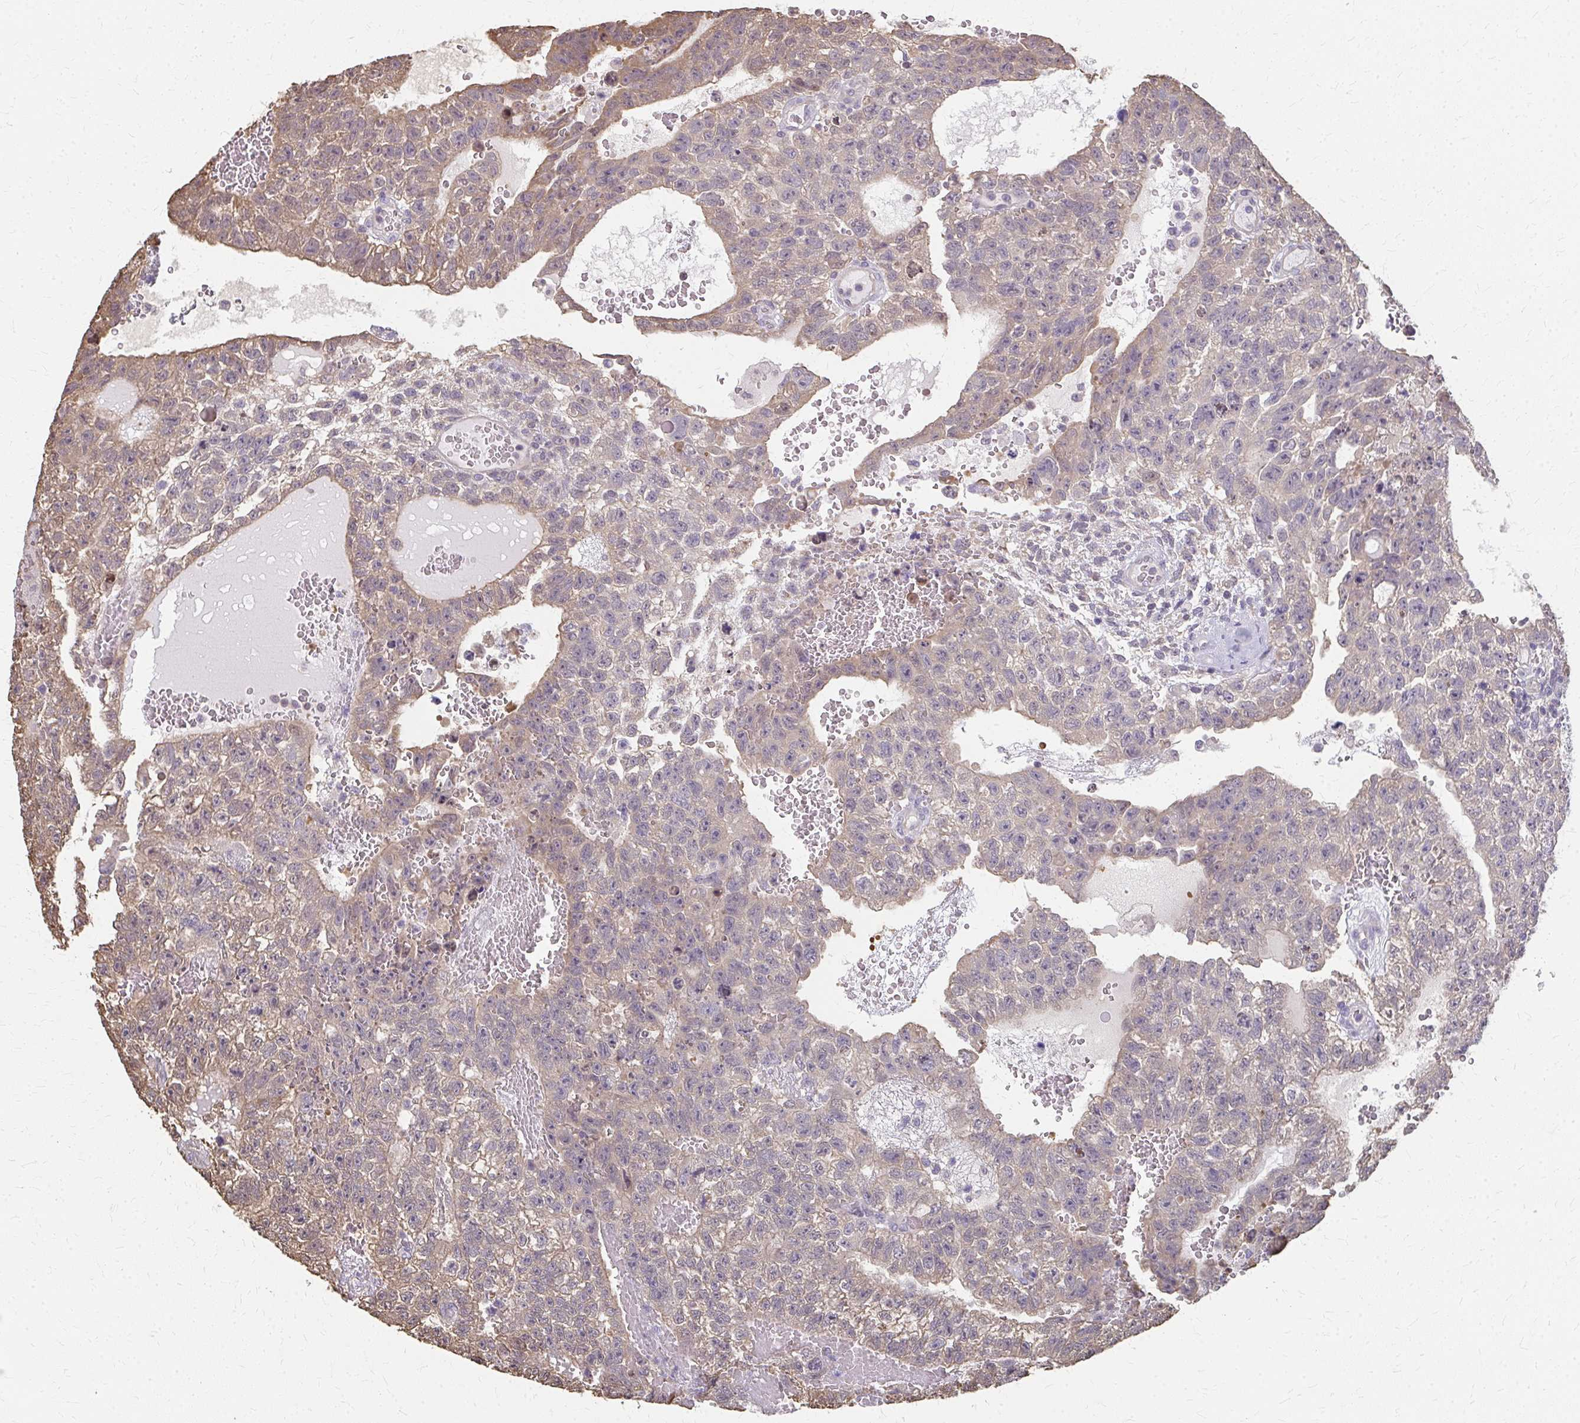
{"staining": {"intensity": "weak", "quantity": ">75%", "location": "cytoplasmic/membranous"}, "tissue": "testis cancer", "cell_type": "Tumor cells", "image_type": "cancer", "snomed": [{"axis": "morphology", "description": "Carcinoma, Embryonal, NOS"}, {"axis": "topography", "description": "Testis"}], "caption": "Immunohistochemistry of testis embryonal carcinoma demonstrates low levels of weak cytoplasmic/membranous positivity in approximately >75% of tumor cells. (DAB IHC, brown staining for protein, blue staining for nuclei).", "gene": "RABGAP1L", "patient": {"sex": "male", "age": 26}}